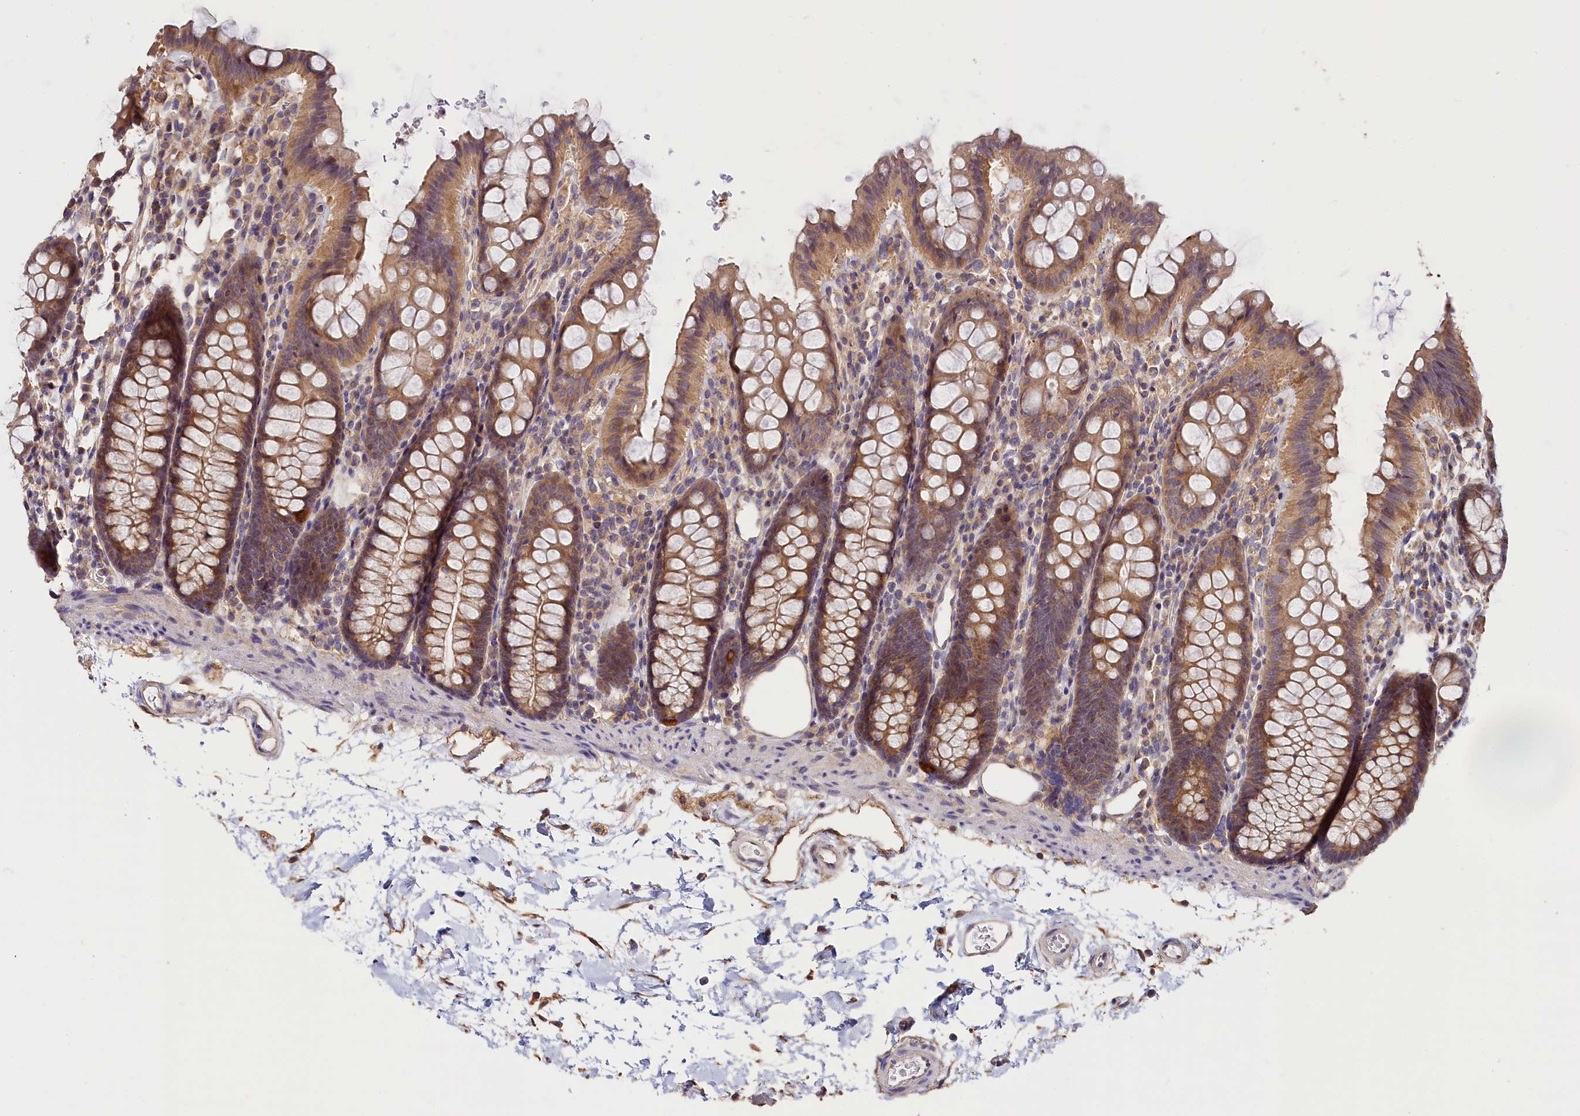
{"staining": {"intensity": "moderate", "quantity": ">75%", "location": "cytoplasmic/membranous"}, "tissue": "colon", "cell_type": "Endothelial cells", "image_type": "normal", "snomed": [{"axis": "morphology", "description": "Normal tissue, NOS"}, {"axis": "topography", "description": "Colon"}], "caption": "There is medium levels of moderate cytoplasmic/membranous positivity in endothelial cells of unremarkable colon, as demonstrated by immunohistochemical staining (brown color).", "gene": "KATNB1", "patient": {"sex": "male", "age": 75}}